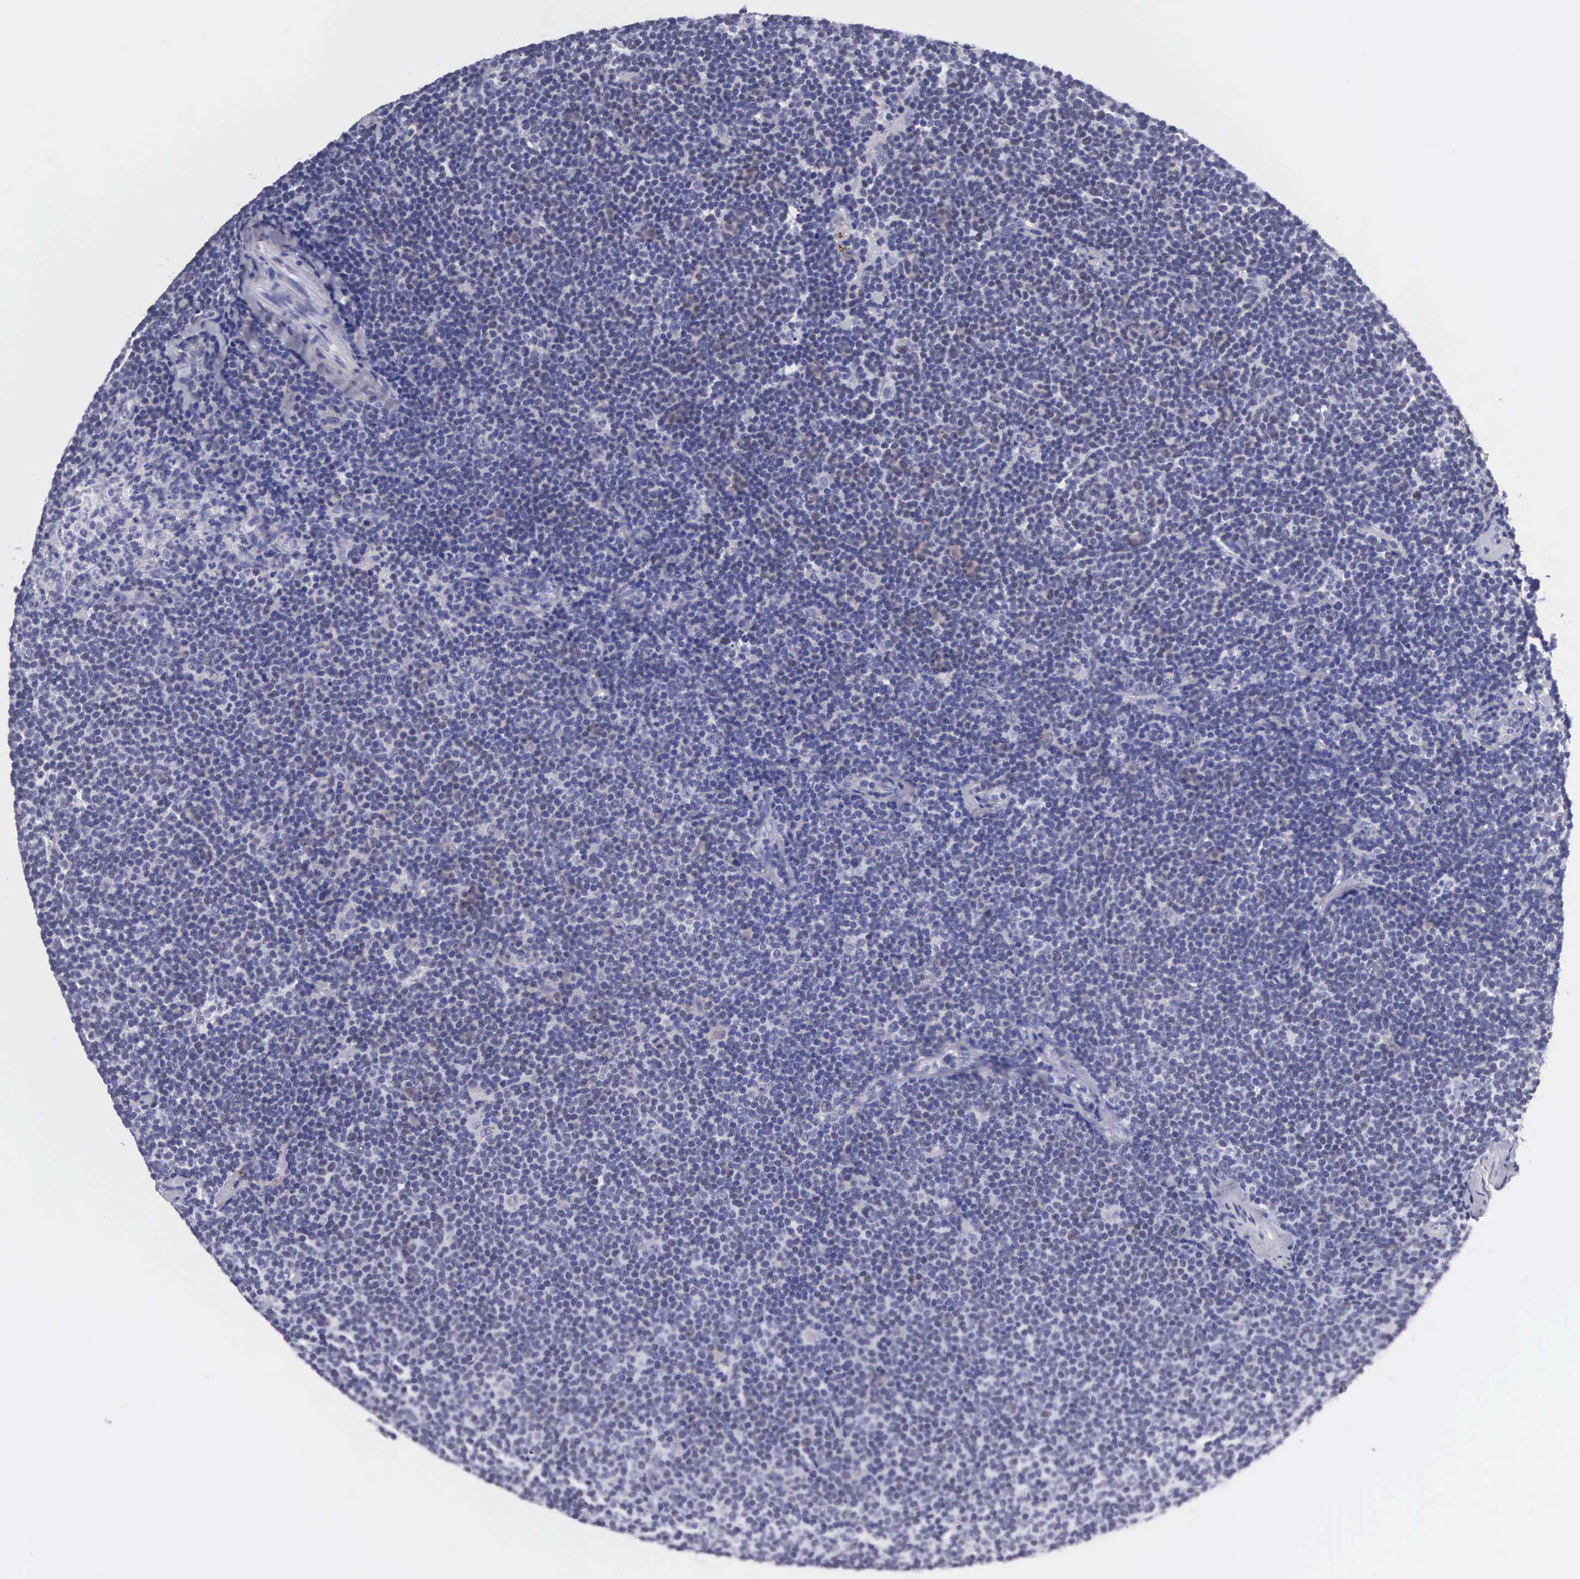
{"staining": {"intensity": "negative", "quantity": "none", "location": "none"}, "tissue": "lymphoma", "cell_type": "Tumor cells", "image_type": "cancer", "snomed": [{"axis": "morphology", "description": "Malignant lymphoma, non-Hodgkin's type, Low grade"}, {"axis": "topography", "description": "Lymph node"}], "caption": "Immunohistochemistry of human lymphoma shows no positivity in tumor cells.", "gene": "SOX11", "patient": {"sex": "male", "age": 65}}